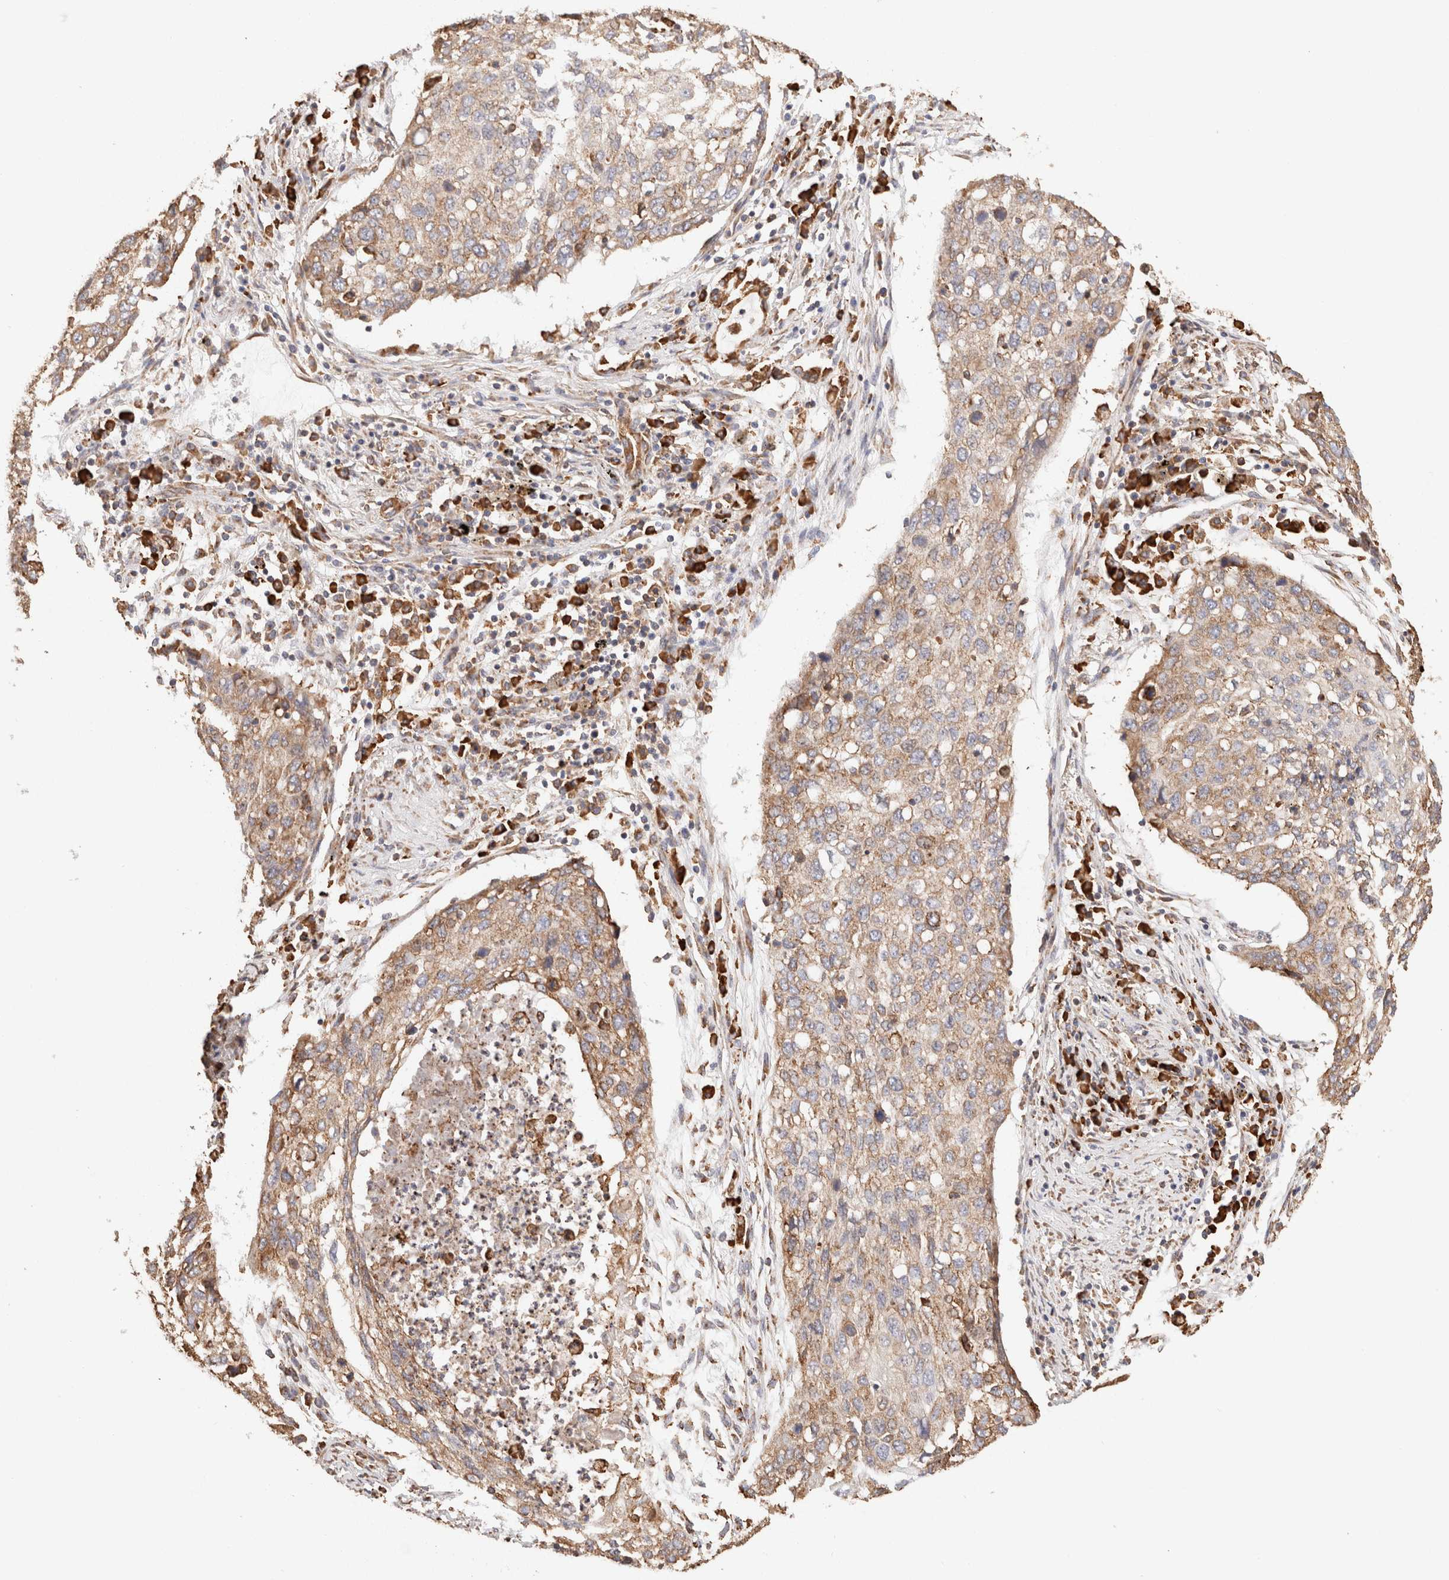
{"staining": {"intensity": "weak", "quantity": ">75%", "location": "cytoplasmic/membranous"}, "tissue": "lung cancer", "cell_type": "Tumor cells", "image_type": "cancer", "snomed": [{"axis": "morphology", "description": "Squamous cell carcinoma, NOS"}, {"axis": "topography", "description": "Lung"}], "caption": "Lung squamous cell carcinoma stained with immunohistochemistry (IHC) exhibits weak cytoplasmic/membranous staining in approximately >75% of tumor cells.", "gene": "FER", "patient": {"sex": "female", "age": 63}}